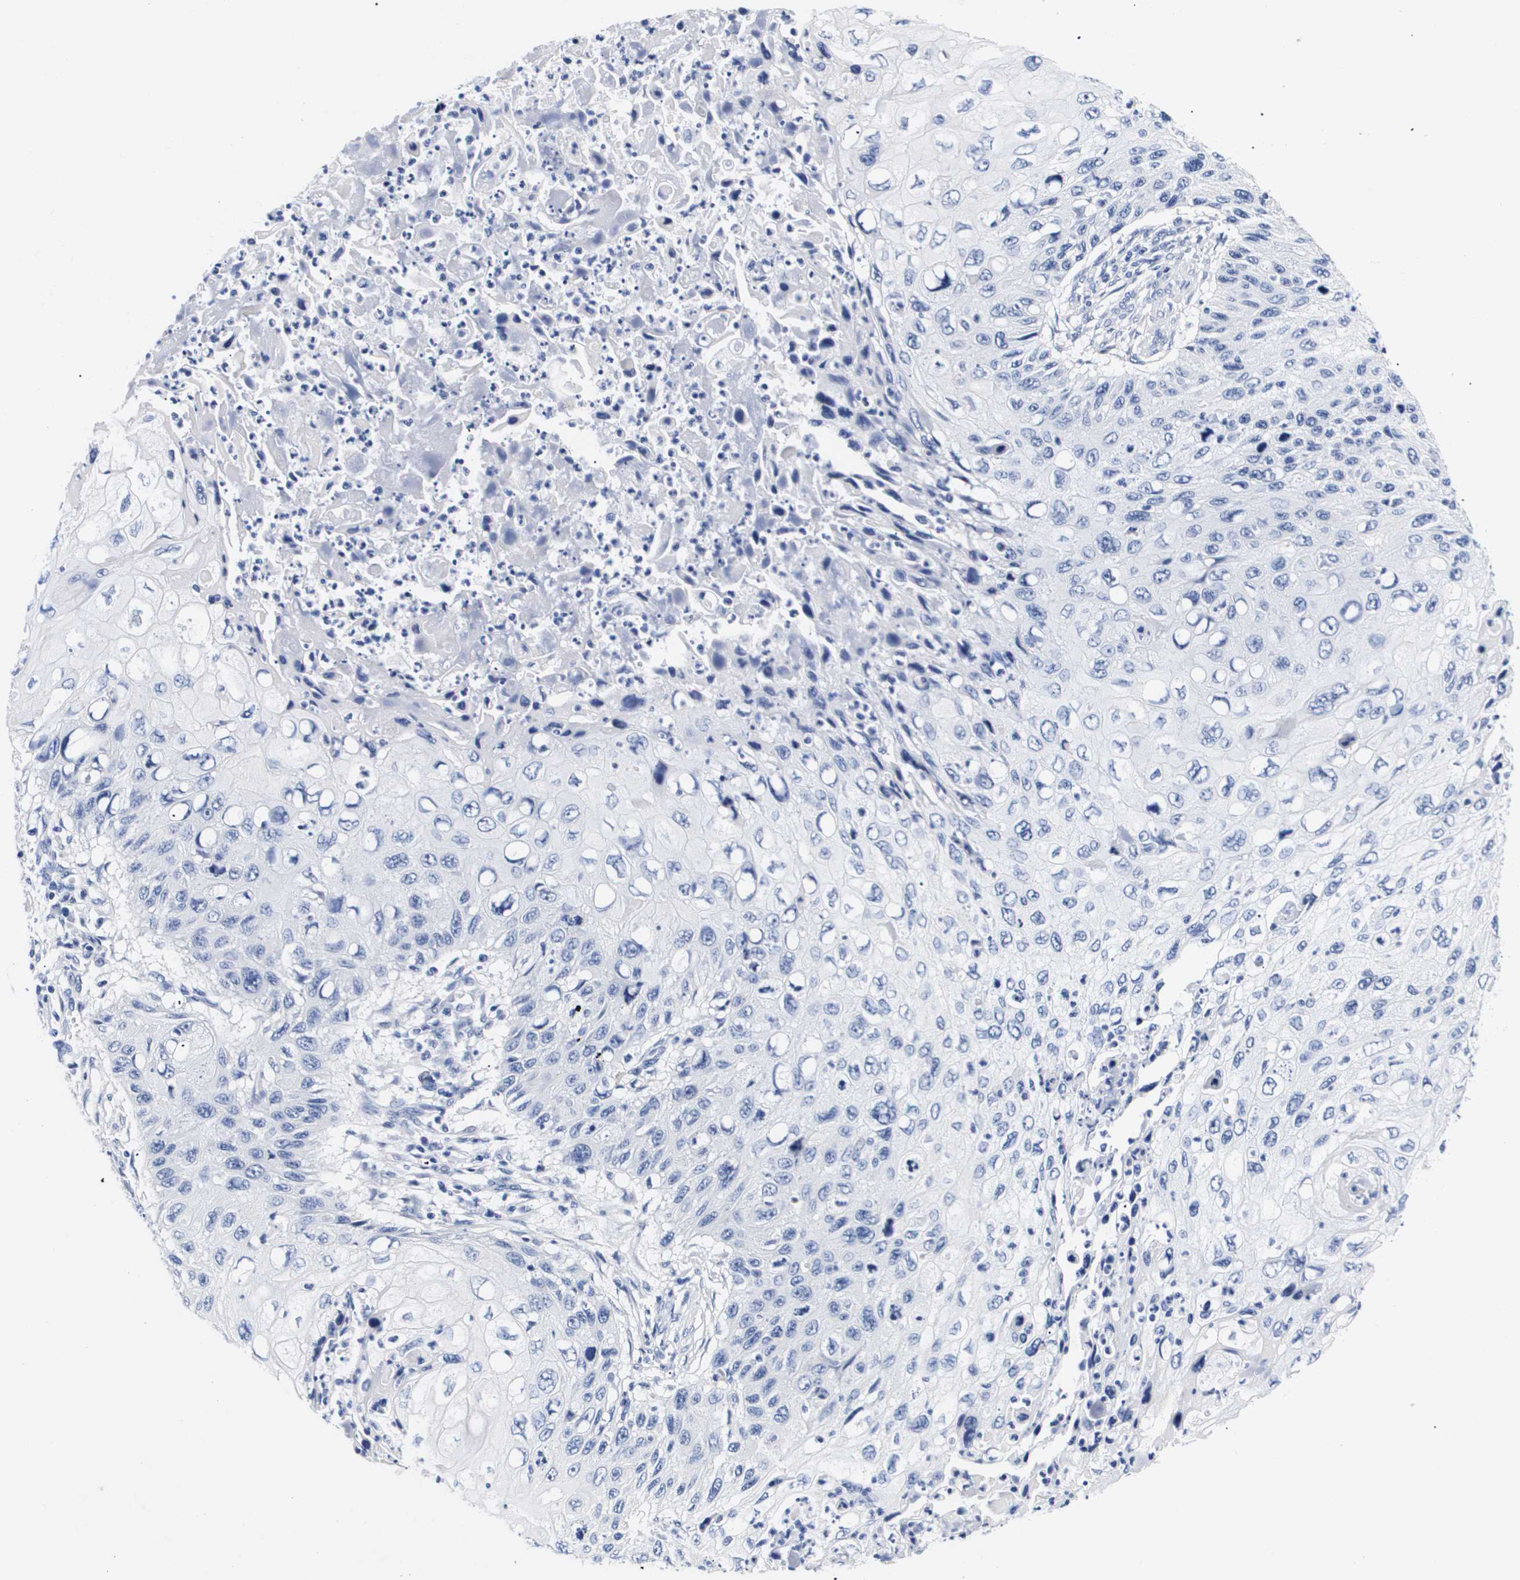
{"staining": {"intensity": "negative", "quantity": "none", "location": "none"}, "tissue": "cervical cancer", "cell_type": "Tumor cells", "image_type": "cancer", "snomed": [{"axis": "morphology", "description": "Squamous cell carcinoma, NOS"}, {"axis": "topography", "description": "Cervix"}], "caption": "Immunohistochemical staining of human squamous cell carcinoma (cervical) demonstrates no significant expression in tumor cells.", "gene": "ATP6V0A4", "patient": {"sex": "female", "age": 70}}